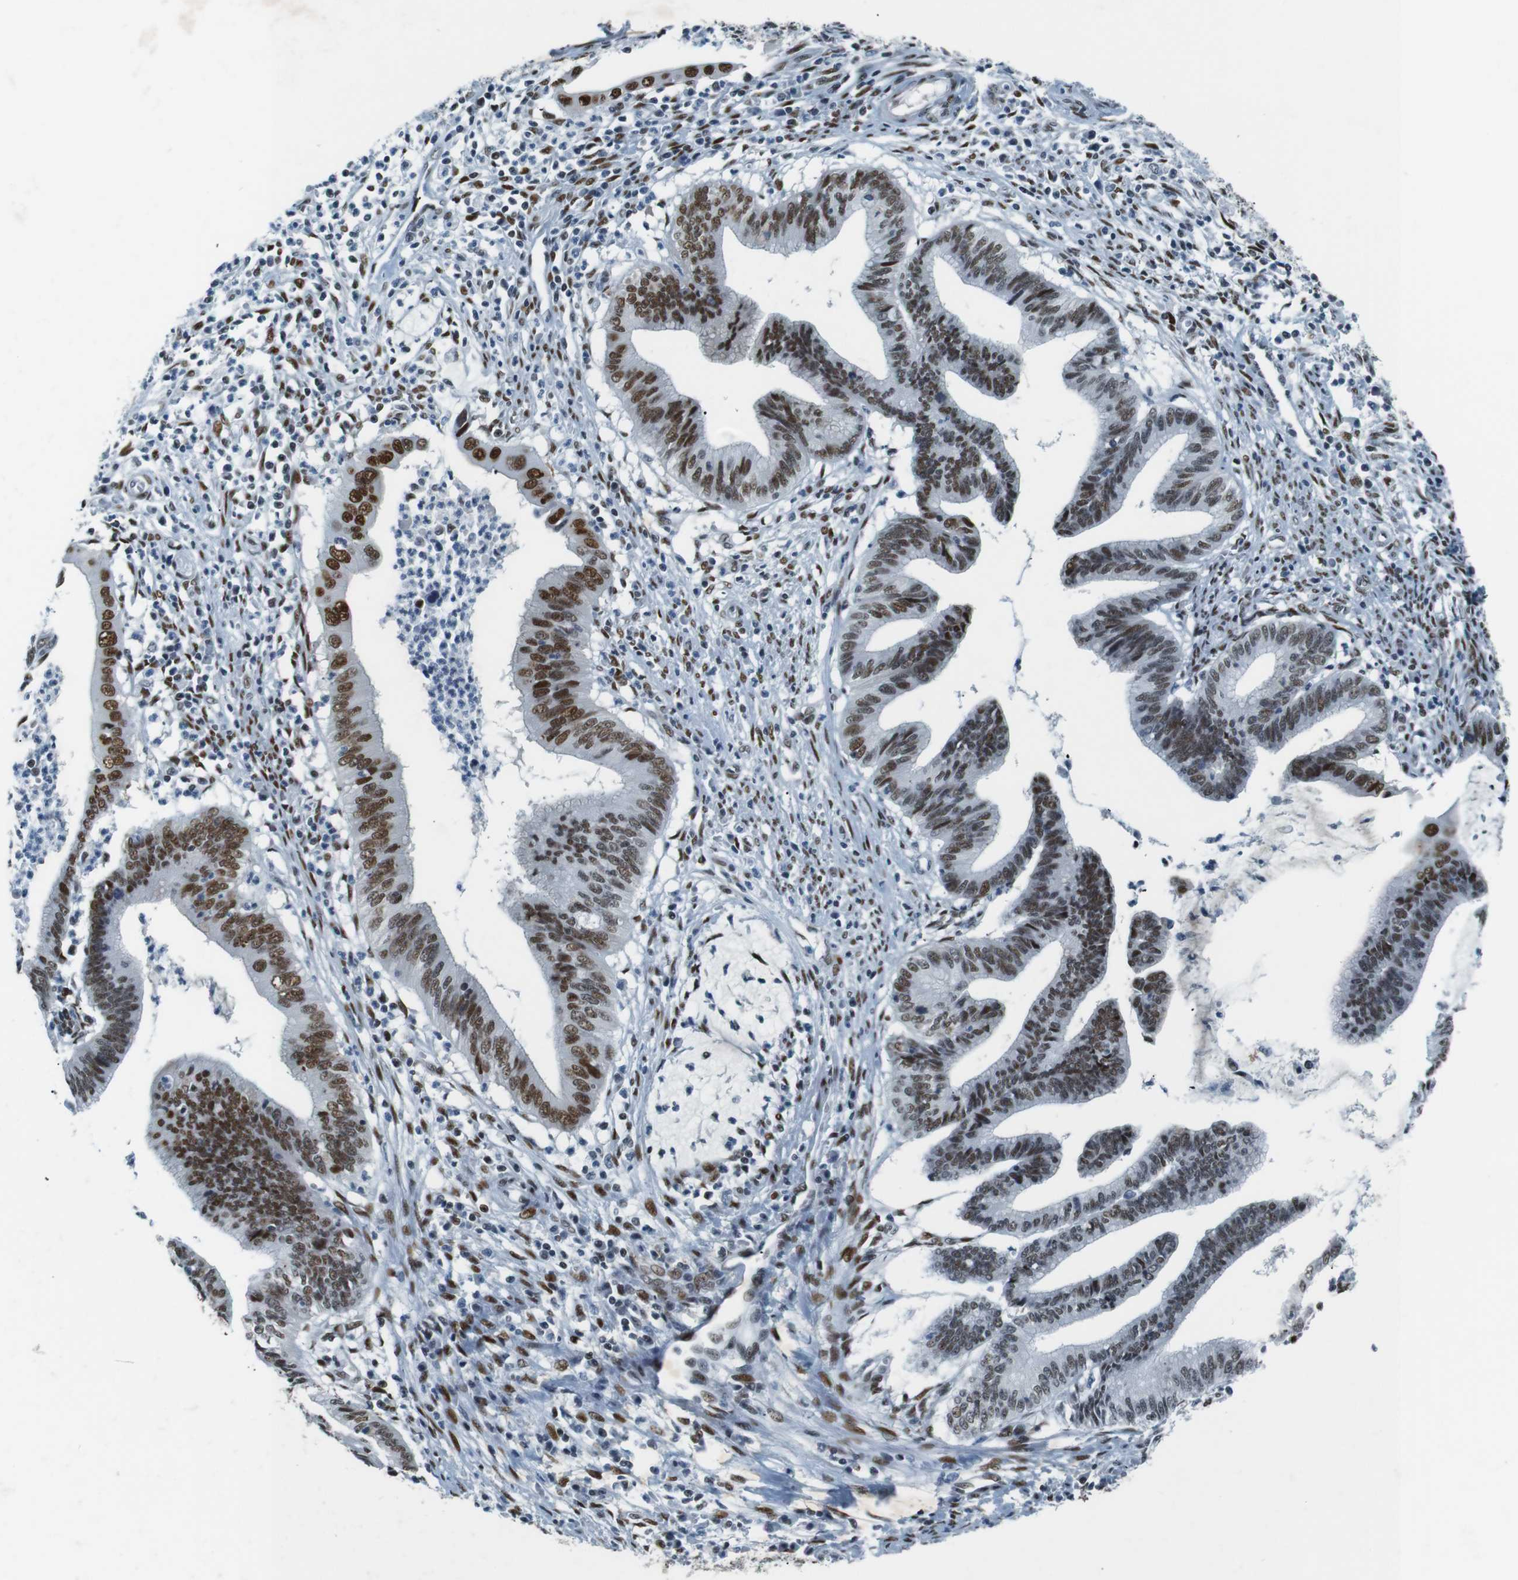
{"staining": {"intensity": "strong", "quantity": "<25%", "location": "nuclear"}, "tissue": "cervical cancer", "cell_type": "Tumor cells", "image_type": "cancer", "snomed": [{"axis": "morphology", "description": "Adenocarcinoma, NOS"}, {"axis": "topography", "description": "Cervix"}], "caption": "Immunohistochemical staining of cervical cancer demonstrates medium levels of strong nuclear positivity in about <25% of tumor cells.", "gene": "HEXIM1", "patient": {"sex": "female", "age": 36}}